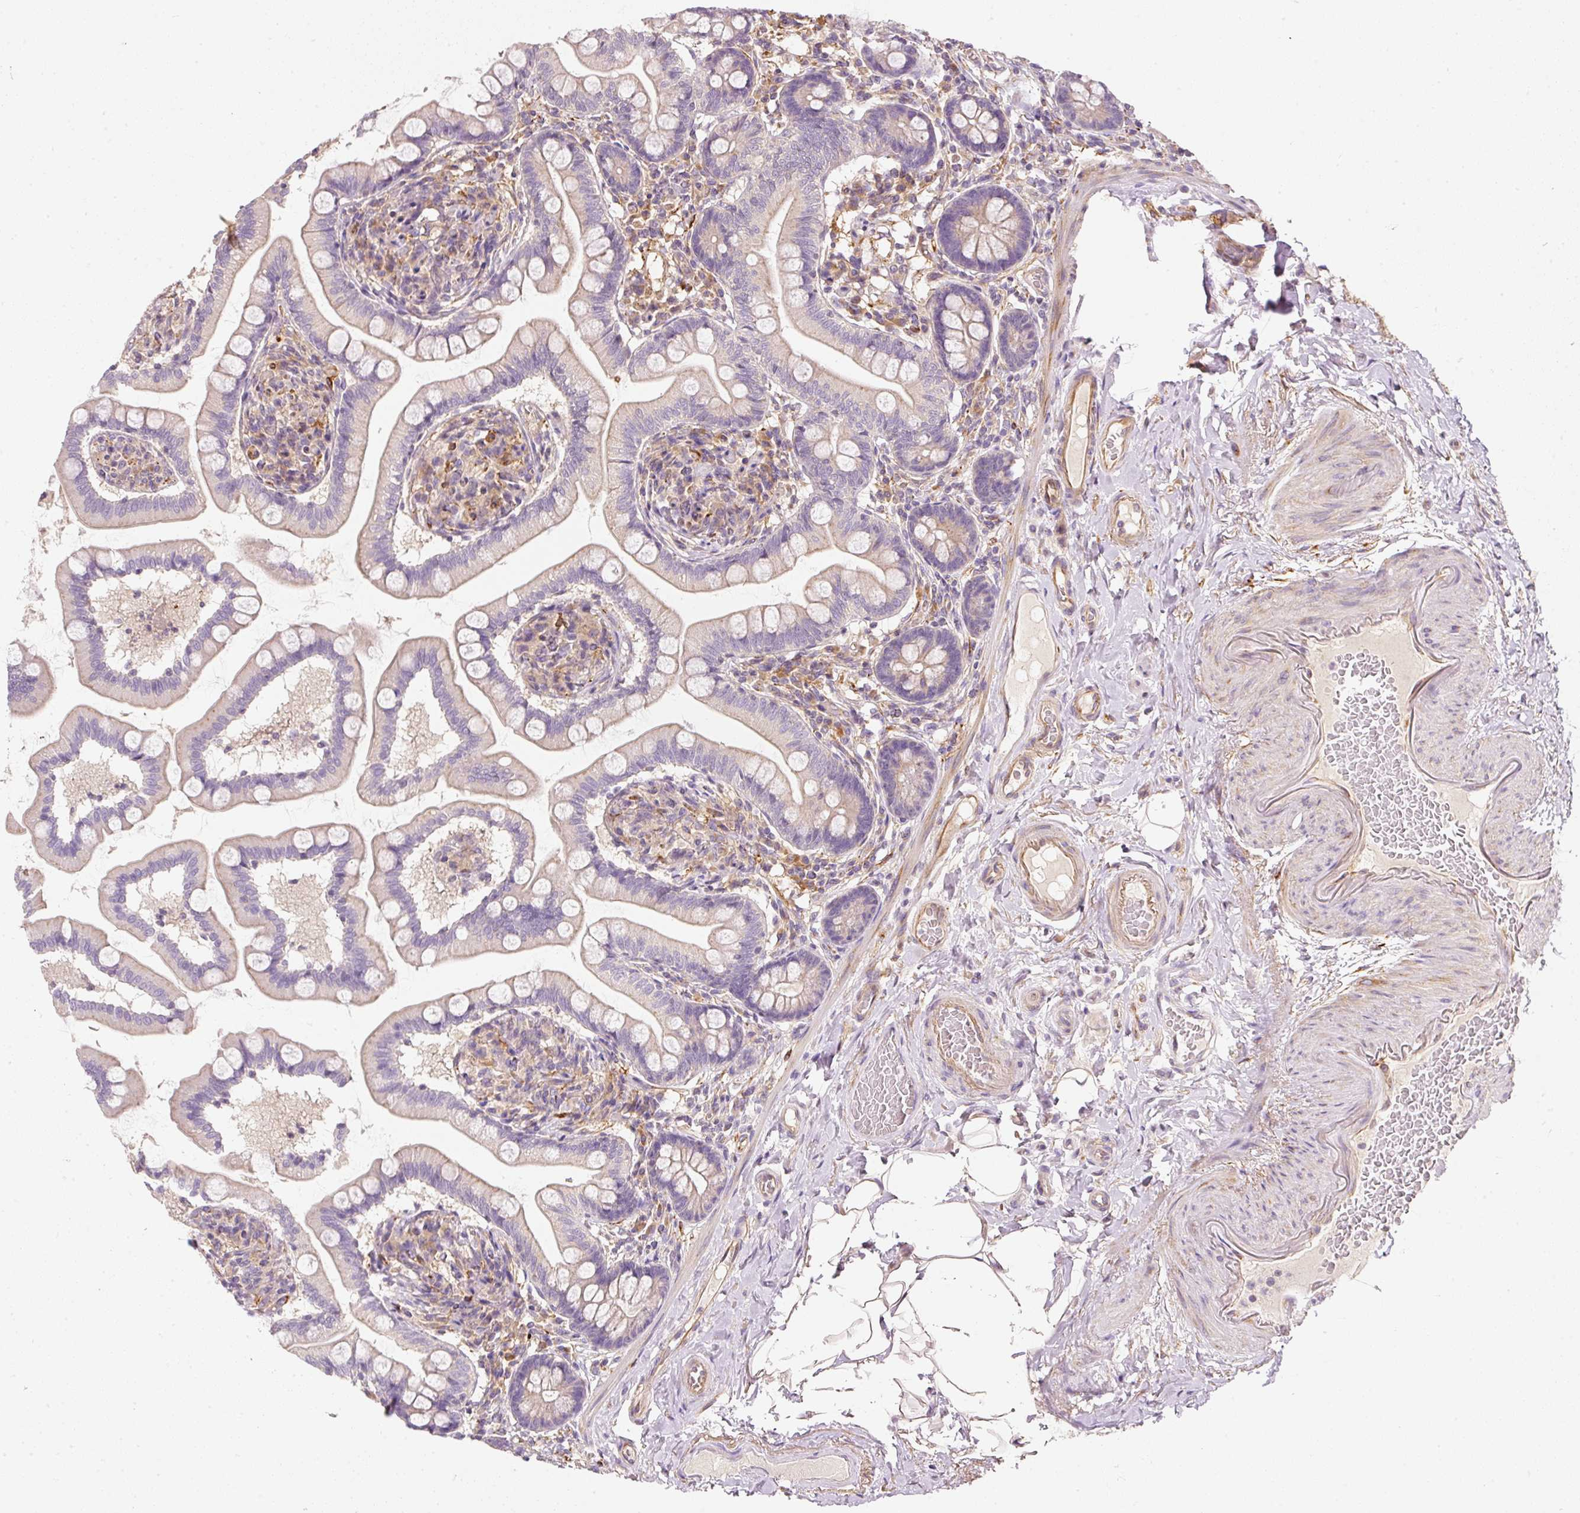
{"staining": {"intensity": "weak", "quantity": "25%-75%", "location": "cytoplasmic/membranous"}, "tissue": "small intestine", "cell_type": "Glandular cells", "image_type": "normal", "snomed": [{"axis": "morphology", "description": "Normal tissue, NOS"}, {"axis": "topography", "description": "Small intestine"}], "caption": "Immunohistochemical staining of normal human small intestine demonstrates 25%-75% levels of weak cytoplasmic/membranous protein positivity in approximately 25%-75% of glandular cells.", "gene": "RNF167", "patient": {"sex": "female", "age": 64}}